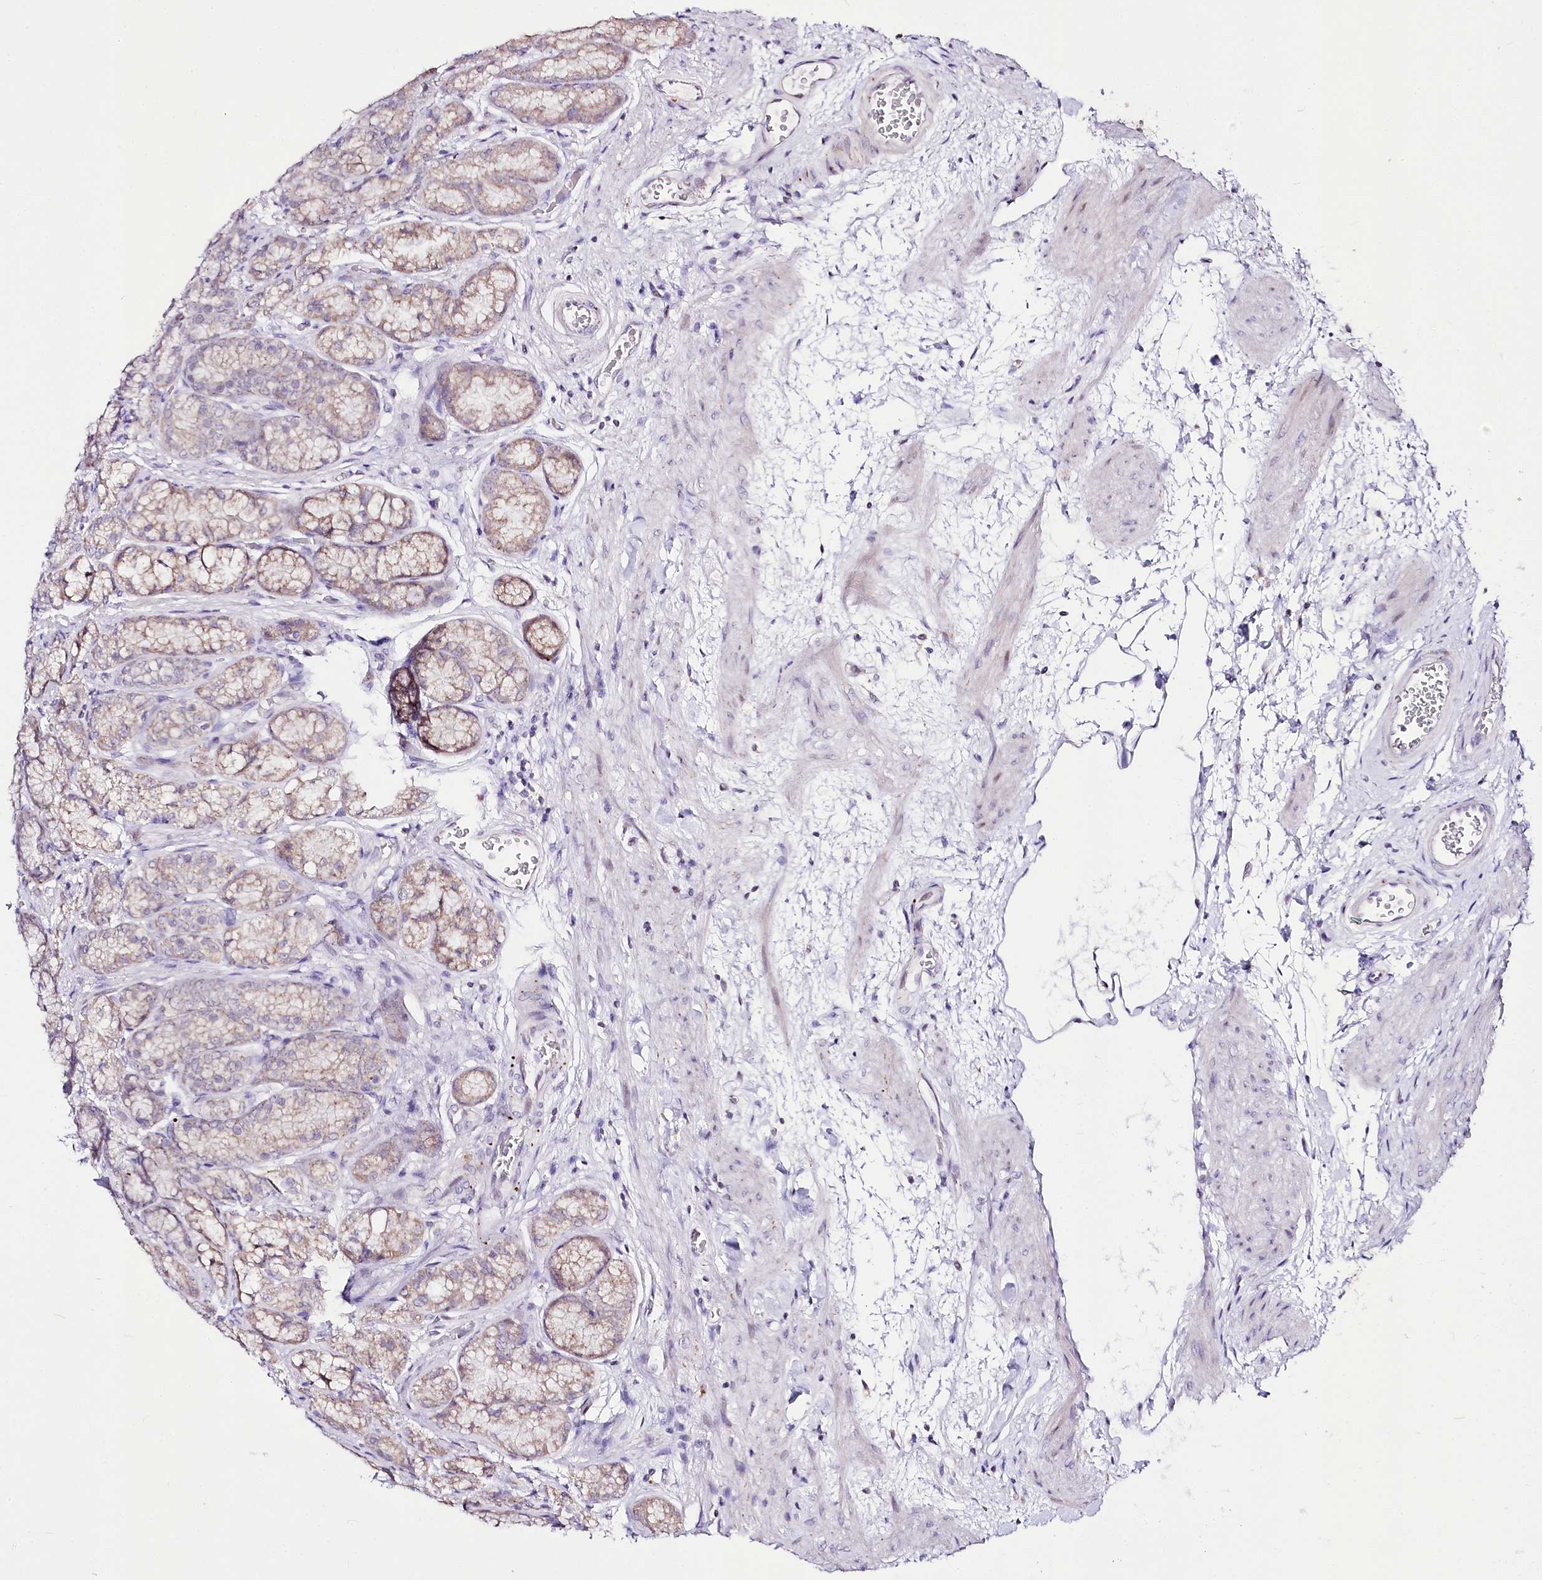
{"staining": {"intensity": "weak", "quantity": "25%-75%", "location": "cytoplasmic/membranous"}, "tissue": "stomach", "cell_type": "Glandular cells", "image_type": "normal", "snomed": [{"axis": "morphology", "description": "Normal tissue, NOS"}, {"axis": "morphology", "description": "Adenocarcinoma, NOS"}, {"axis": "morphology", "description": "Adenocarcinoma, High grade"}, {"axis": "topography", "description": "Stomach, upper"}, {"axis": "topography", "description": "Stomach"}], "caption": "Protein positivity by immunohistochemistry (IHC) exhibits weak cytoplasmic/membranous staining in about 25%-75% of glandular cells in benign stomach.", "gene": "CARD19", "patient": {"sex": "female", "age": 65}}